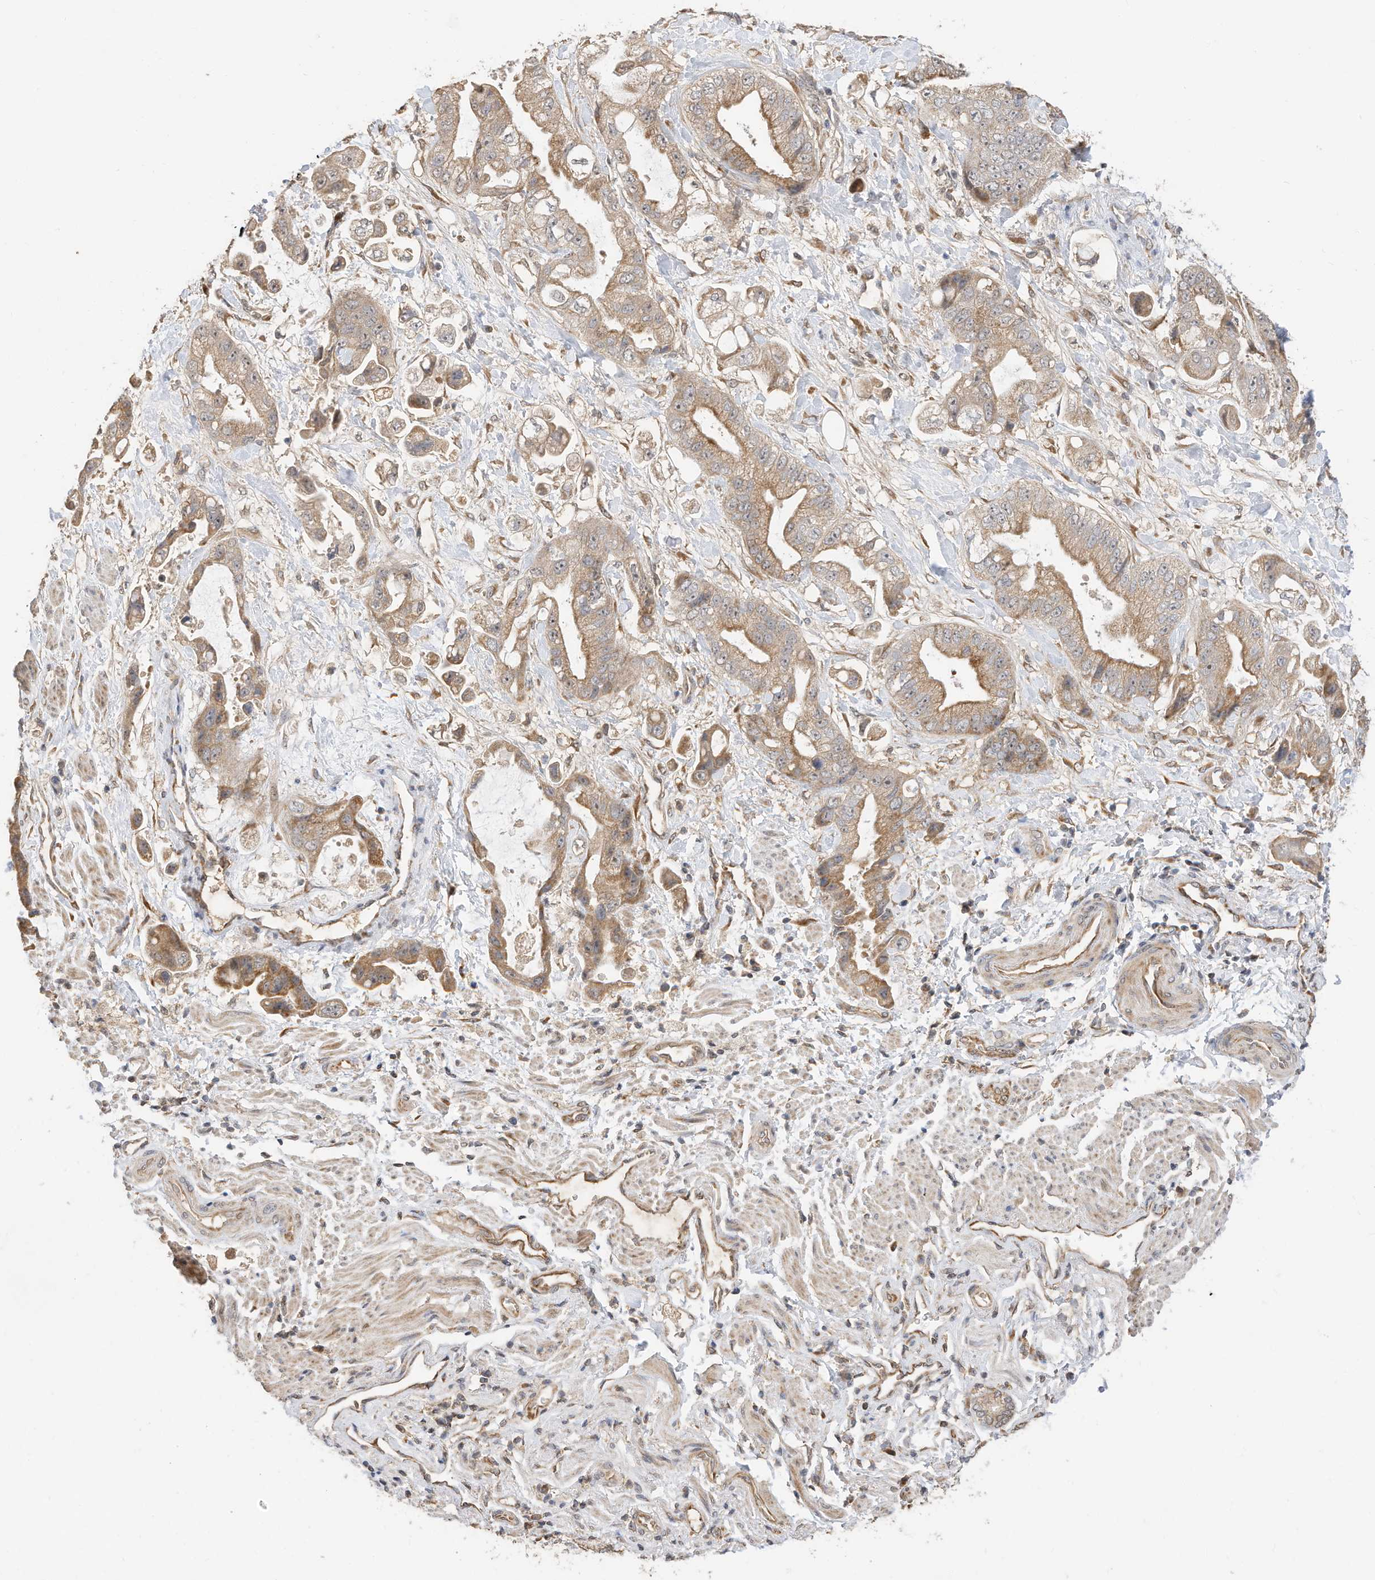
{"staining": {"intensity": "moderate", "quantity": "25%-75%", "location": "cytoplasmic/membranous"}, "tissue": "stomach cancer", "cell_type": "Tumor cells", "image_type": "cancer", "snomed": [{"axis": "morphology", "description": "Adenocarcinoma, NOS"}, {"axis": "topography", "description": "Stomach"}], "caption": "Protein expression analysis of human stomach cancer (adenocarcinoma) reveals moderate cytoplasmic/membranous staining in approximately 25%-75% of tumor cells. The staining is performed using DAB brown chromogen to label protein expression. The nuclei are counter-stained blue using hematoxylin.", "gene": "CAGE1", "patient": {"sex": "male", "age": 62}}